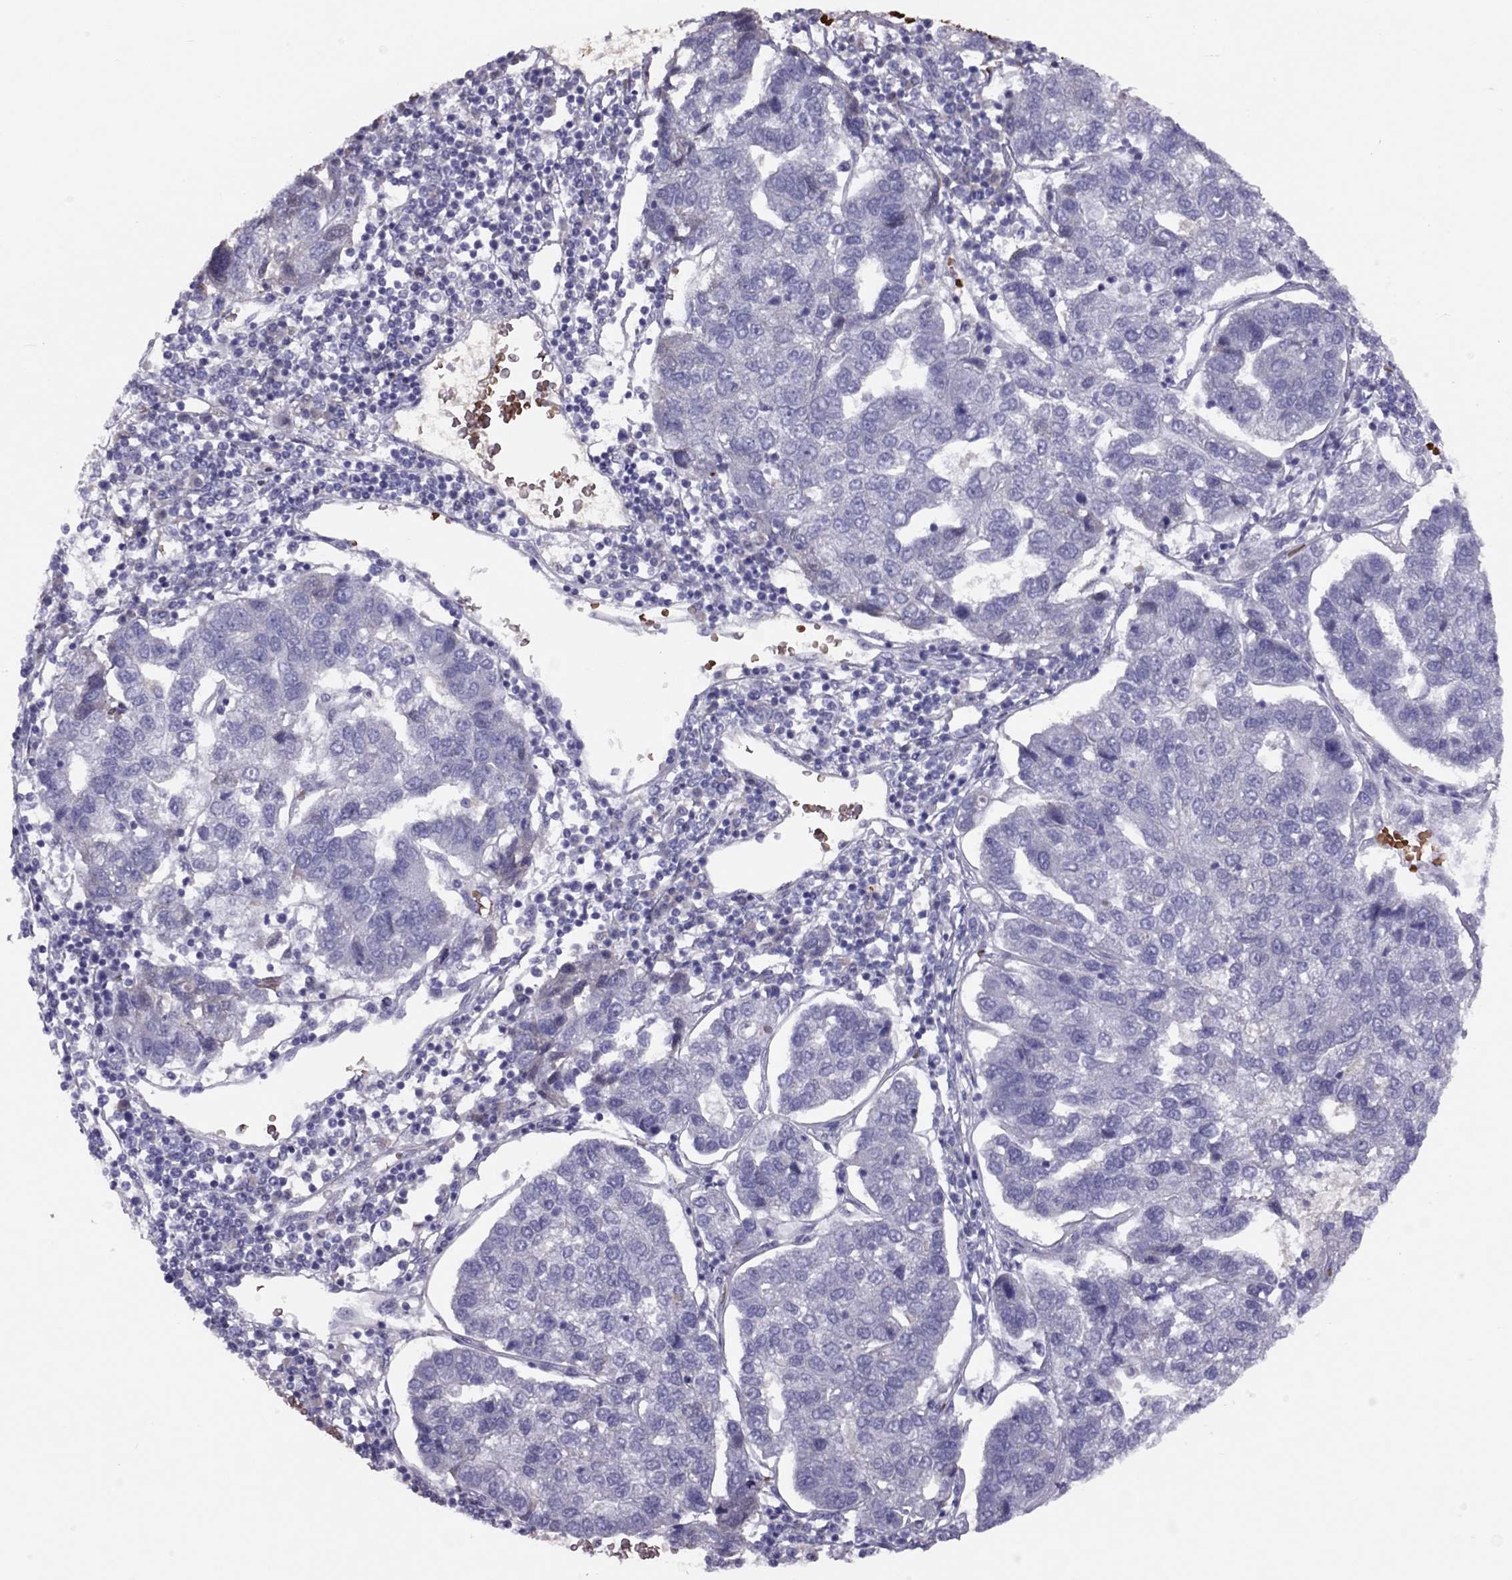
{"staining": {"intensity": "negative", "quantity": "none", "location": "none"}, "tissue": "pancreatic cancer", "cell_type": "Tumor cells", "image_type": "cancer", "snomed": [{"axis": "morphology", "description": "Adenocarcinoma, NOS"}, {"axis": "topography", "description": "Pancreas"}], "caption": "This is an IHC photomicrograph of pancreatic cancer (adenocarcinoma). There is no expression in tumor cells.", "gene": "RHD", "patient": {"sex": "female", "age": 61}}